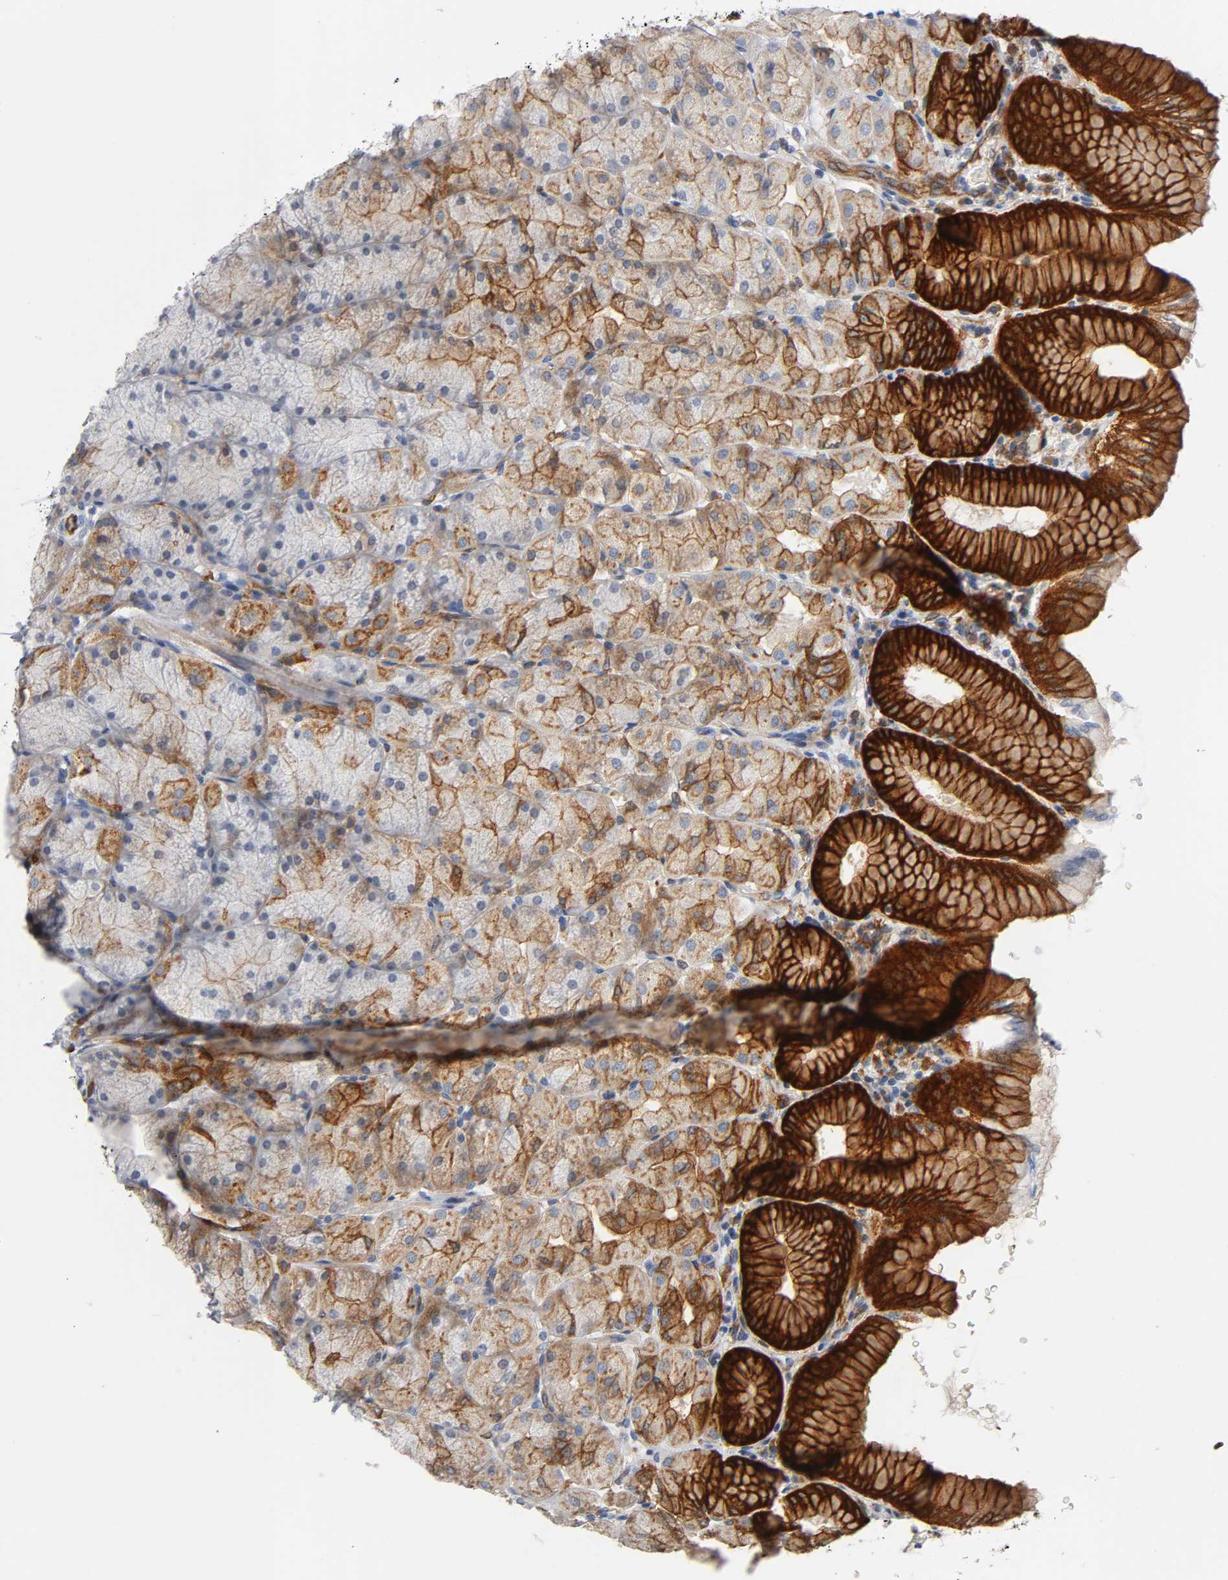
{"staining": {"intensity": "strong", "quantity": "25%-75%", "location": "cytoplasmic/membranous"}, "tissue": "stomach", "cell_type": "Glandular cells", "image_type": "normal", "snomed": [{"axis": "morphology", "description": "Normal tissue, NOS"}, {"axis": "topography", "description": "Stomach, upper"}], "caption": "Protein staining of benign stomach shows strong cytoplasmic/membranous staining in about 25%-75% of glandular cells.", "gene": "CD2AP", "patient": {"sex": "female", "age": 56}}